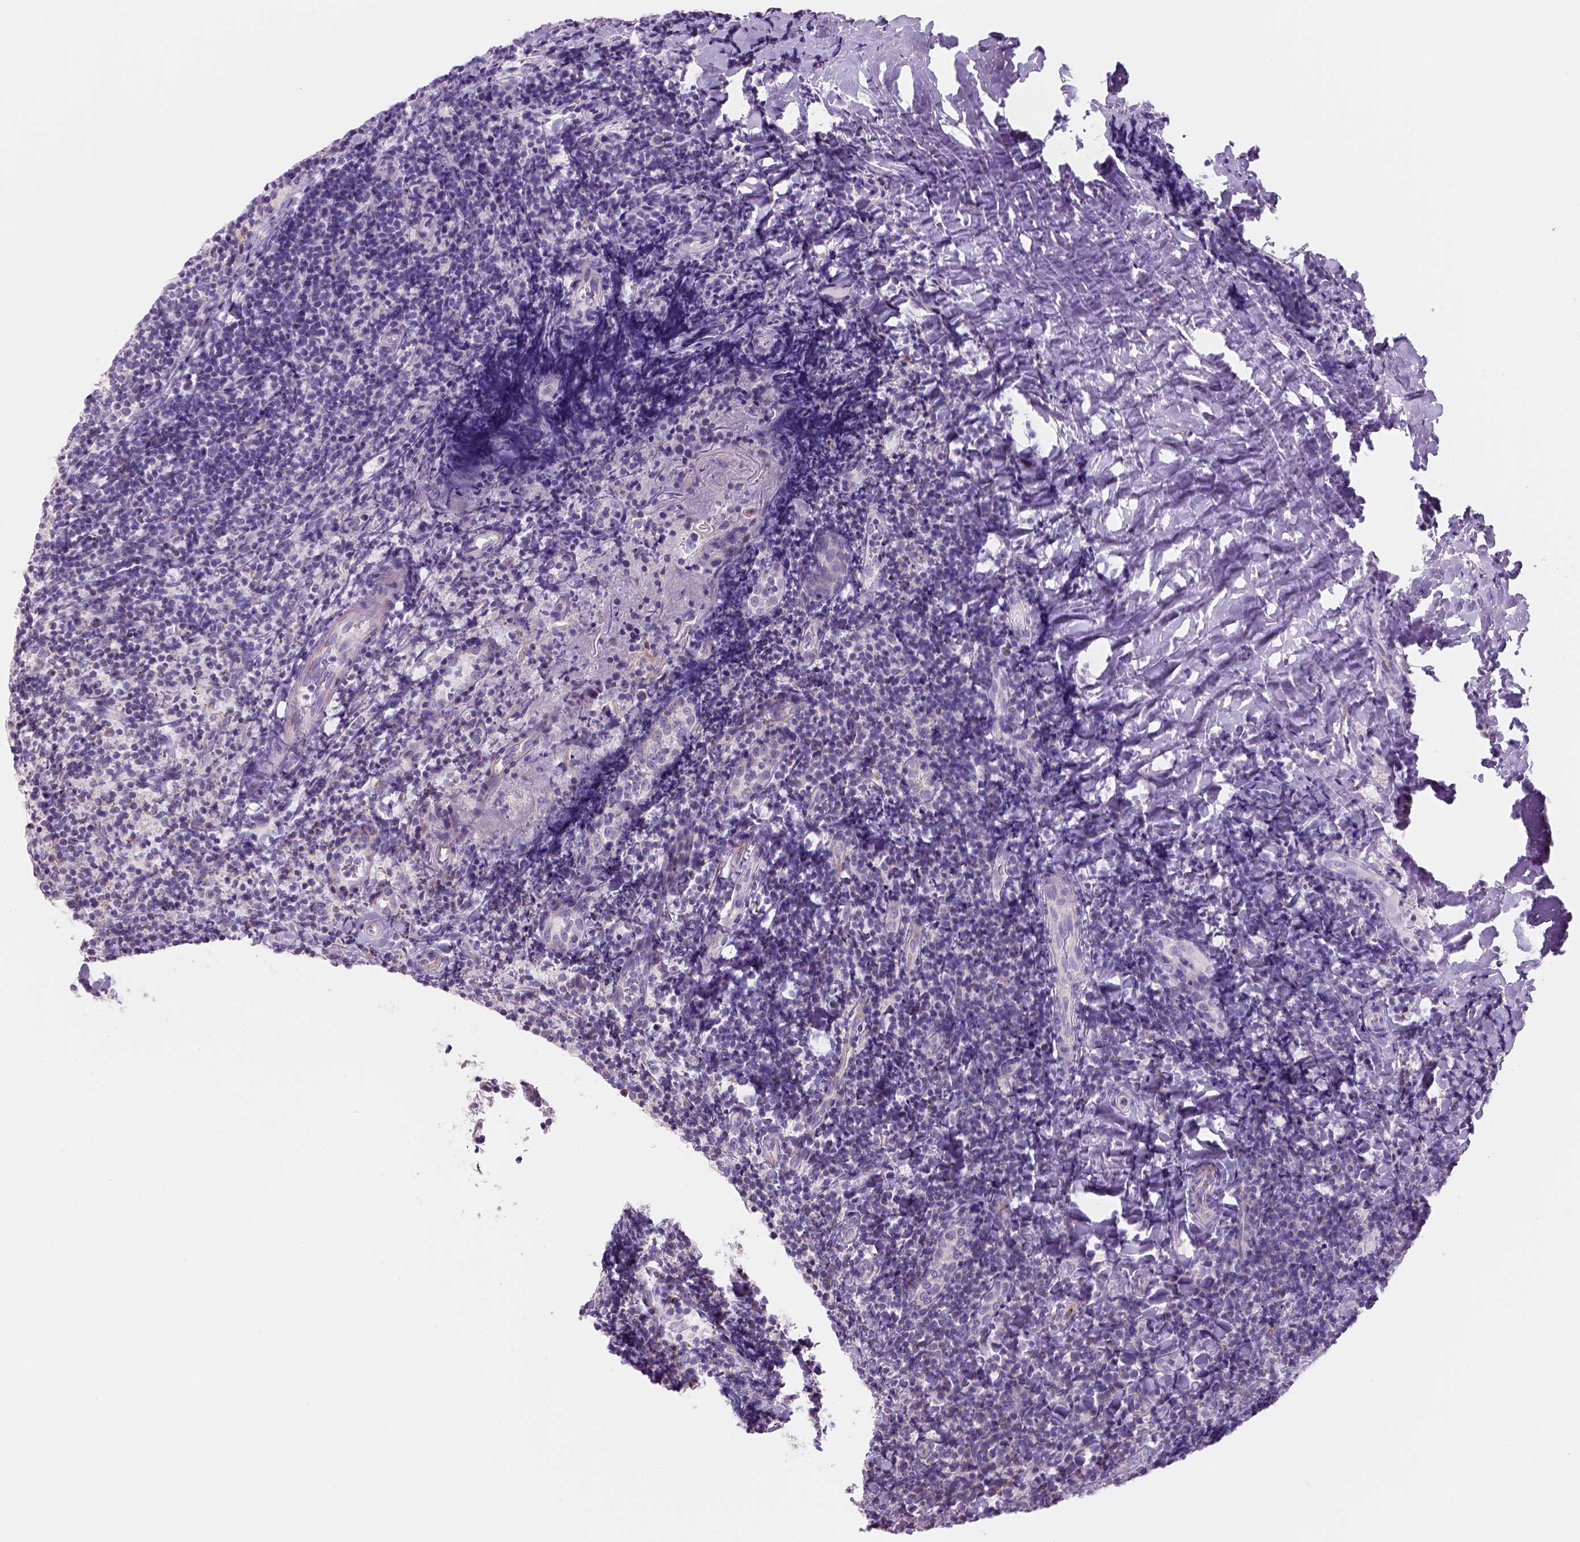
{"staining": {"intensity": "negative", "quantity": "none", "location": "none"}, "tissue": "tonsil", "cell_type": "Germinal center cells", "image_type": "normal", "snomed": [{"axis": "morphology", "description": "Normal tissue, NOS"}, {"axis": "topography", "description": "Tonsil"}], "caption": "IHC histopathology image of unremarkable tonsil: tonsil stained with DAB displays no significant protein positivity in germinal center cells.", "gene": "CES2", "patient": {"sex": "female", "age": 10}}